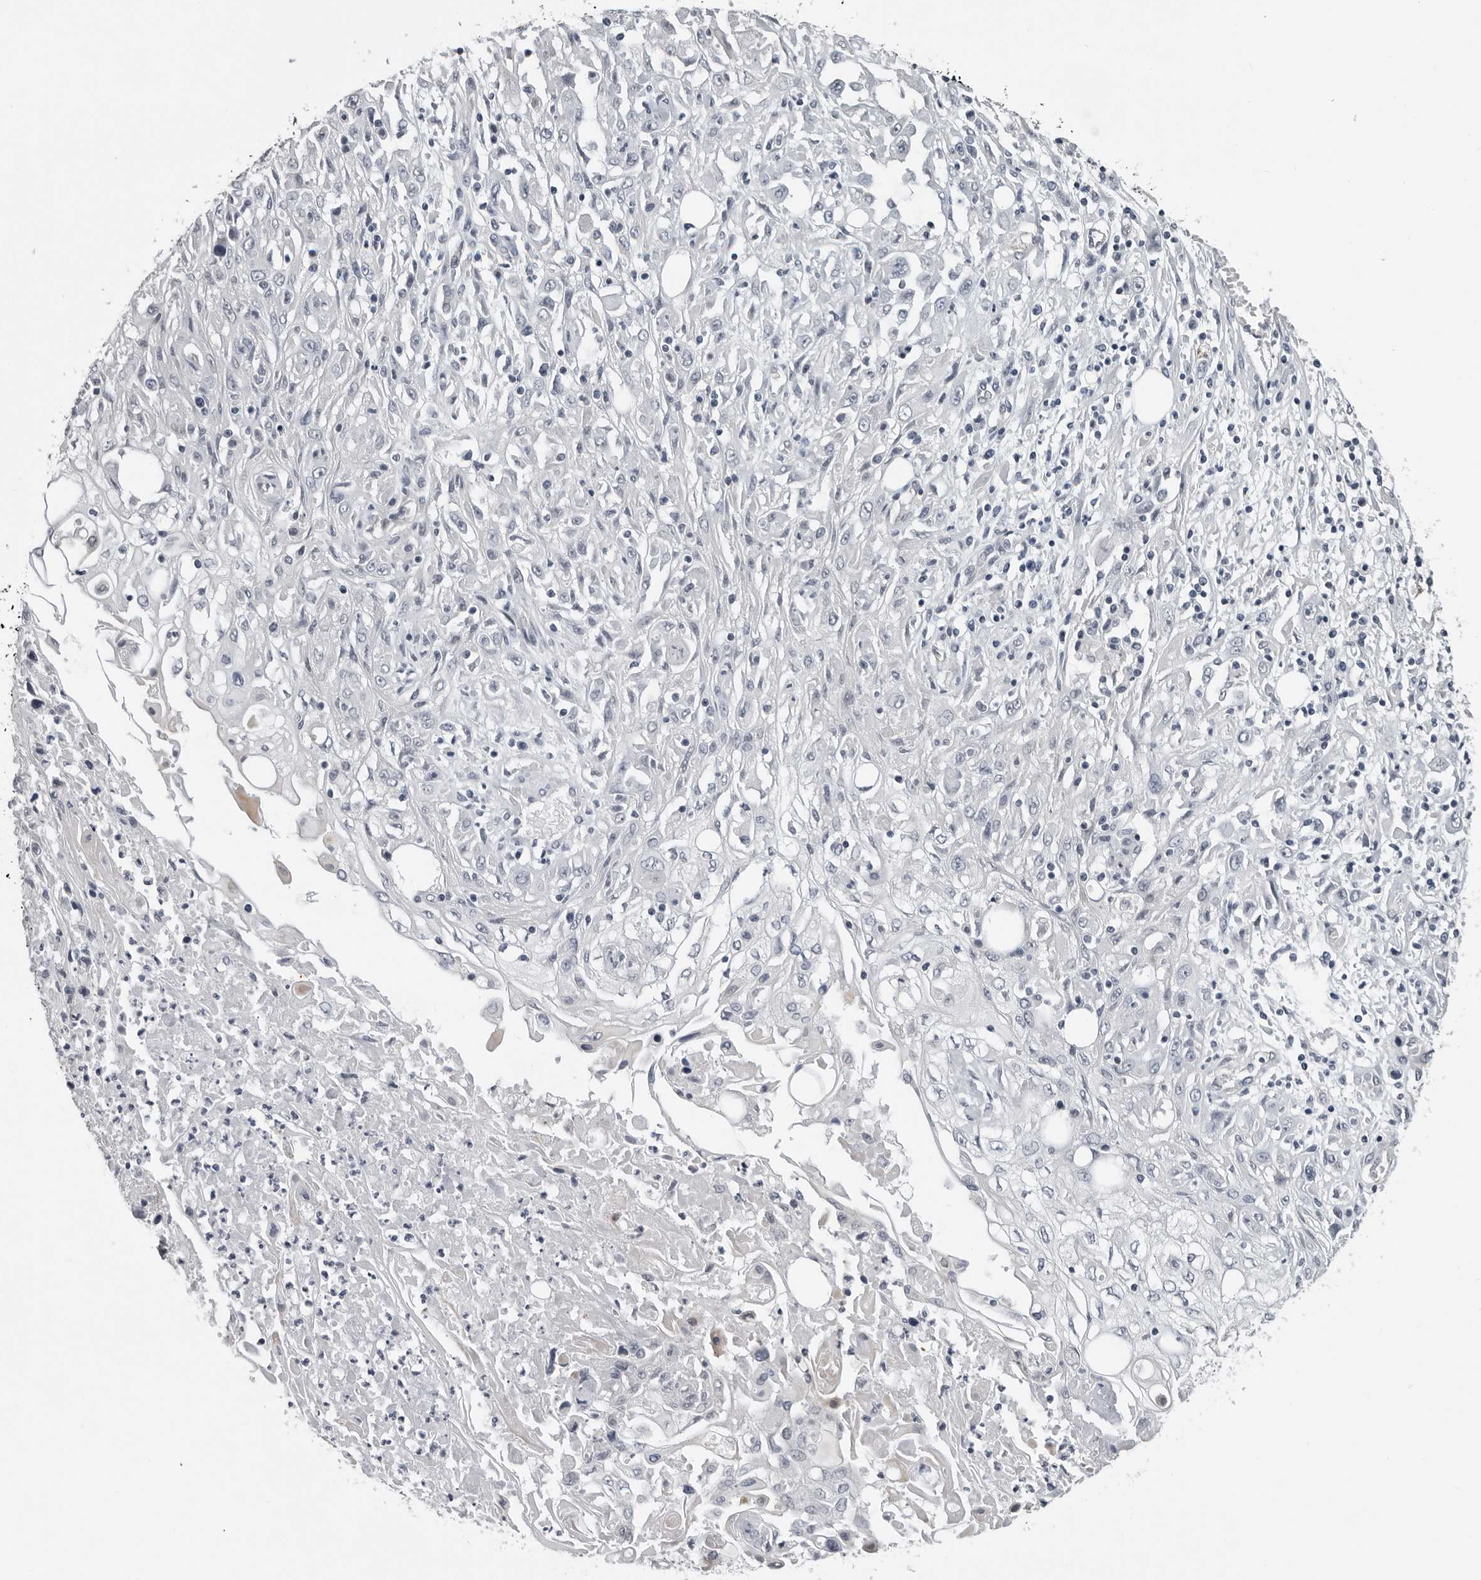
{"staining": {"intensity": "negative", "quantity": "none", "location": "none"}, "tissue": "skin cancer", "cell_type": "Tumor cells", "image_type": "cancer", "snomed": [{"axis": "morphology", "description": "Squamous cell carcinoma, NOS"}, {"axis": "morphology", "description": "Squamous cell carcinoma, metastatic, NOS"}, {"axis": "topography", "description": "Skin"}, {"axis": "topography", "description": "Lymph node"}], "caption": "Immunohistochemistry (IHC) histopathology image of human skin metastatic squamous cell carcinoma stained for a protein (brown), which reveals no positivity in tumor cells.", "gene": "PRRX2", "patient": {"sex": "male", "age": 75}}